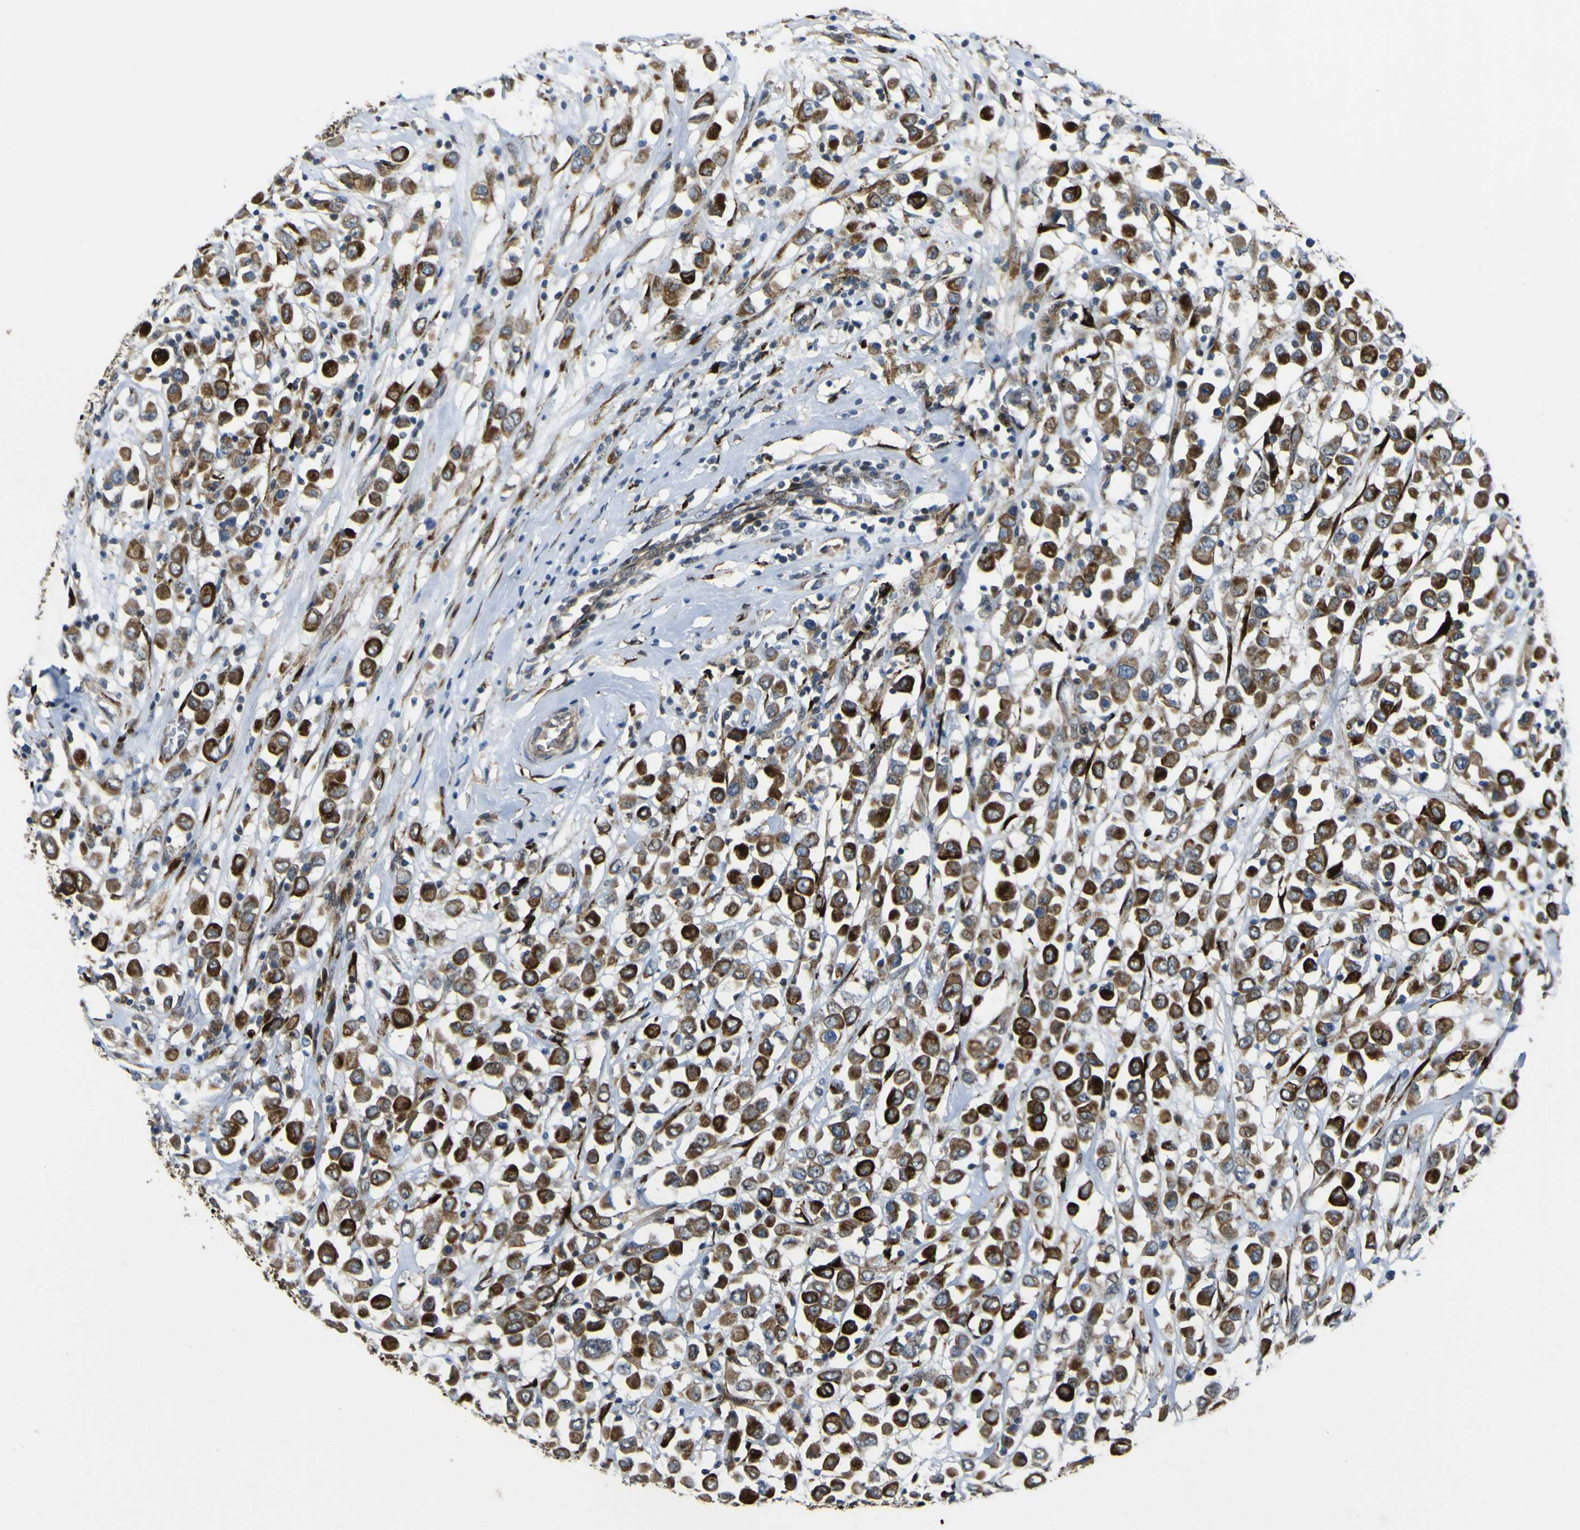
{"staining": {"intensity": "strong", "quantity": ">75%", "location": "cytoplasmic/membranous"}, "tissue": "breast cancer", "cell_type": "Tumor cells", "image_type": "cancer", "snomed": [{"axis": "morphology", "description": "Duct carcinoma"}, {"axis": "topography", "description": "Breast"}], "caption": "Brown immunohistochemical staining in breast cancer demonstrates strong cytoplasmic/membranous positivity in approximately >75% of tumor cells.", "gene": "LBHD1", "patient": {"sex": "female", "age": 61}}